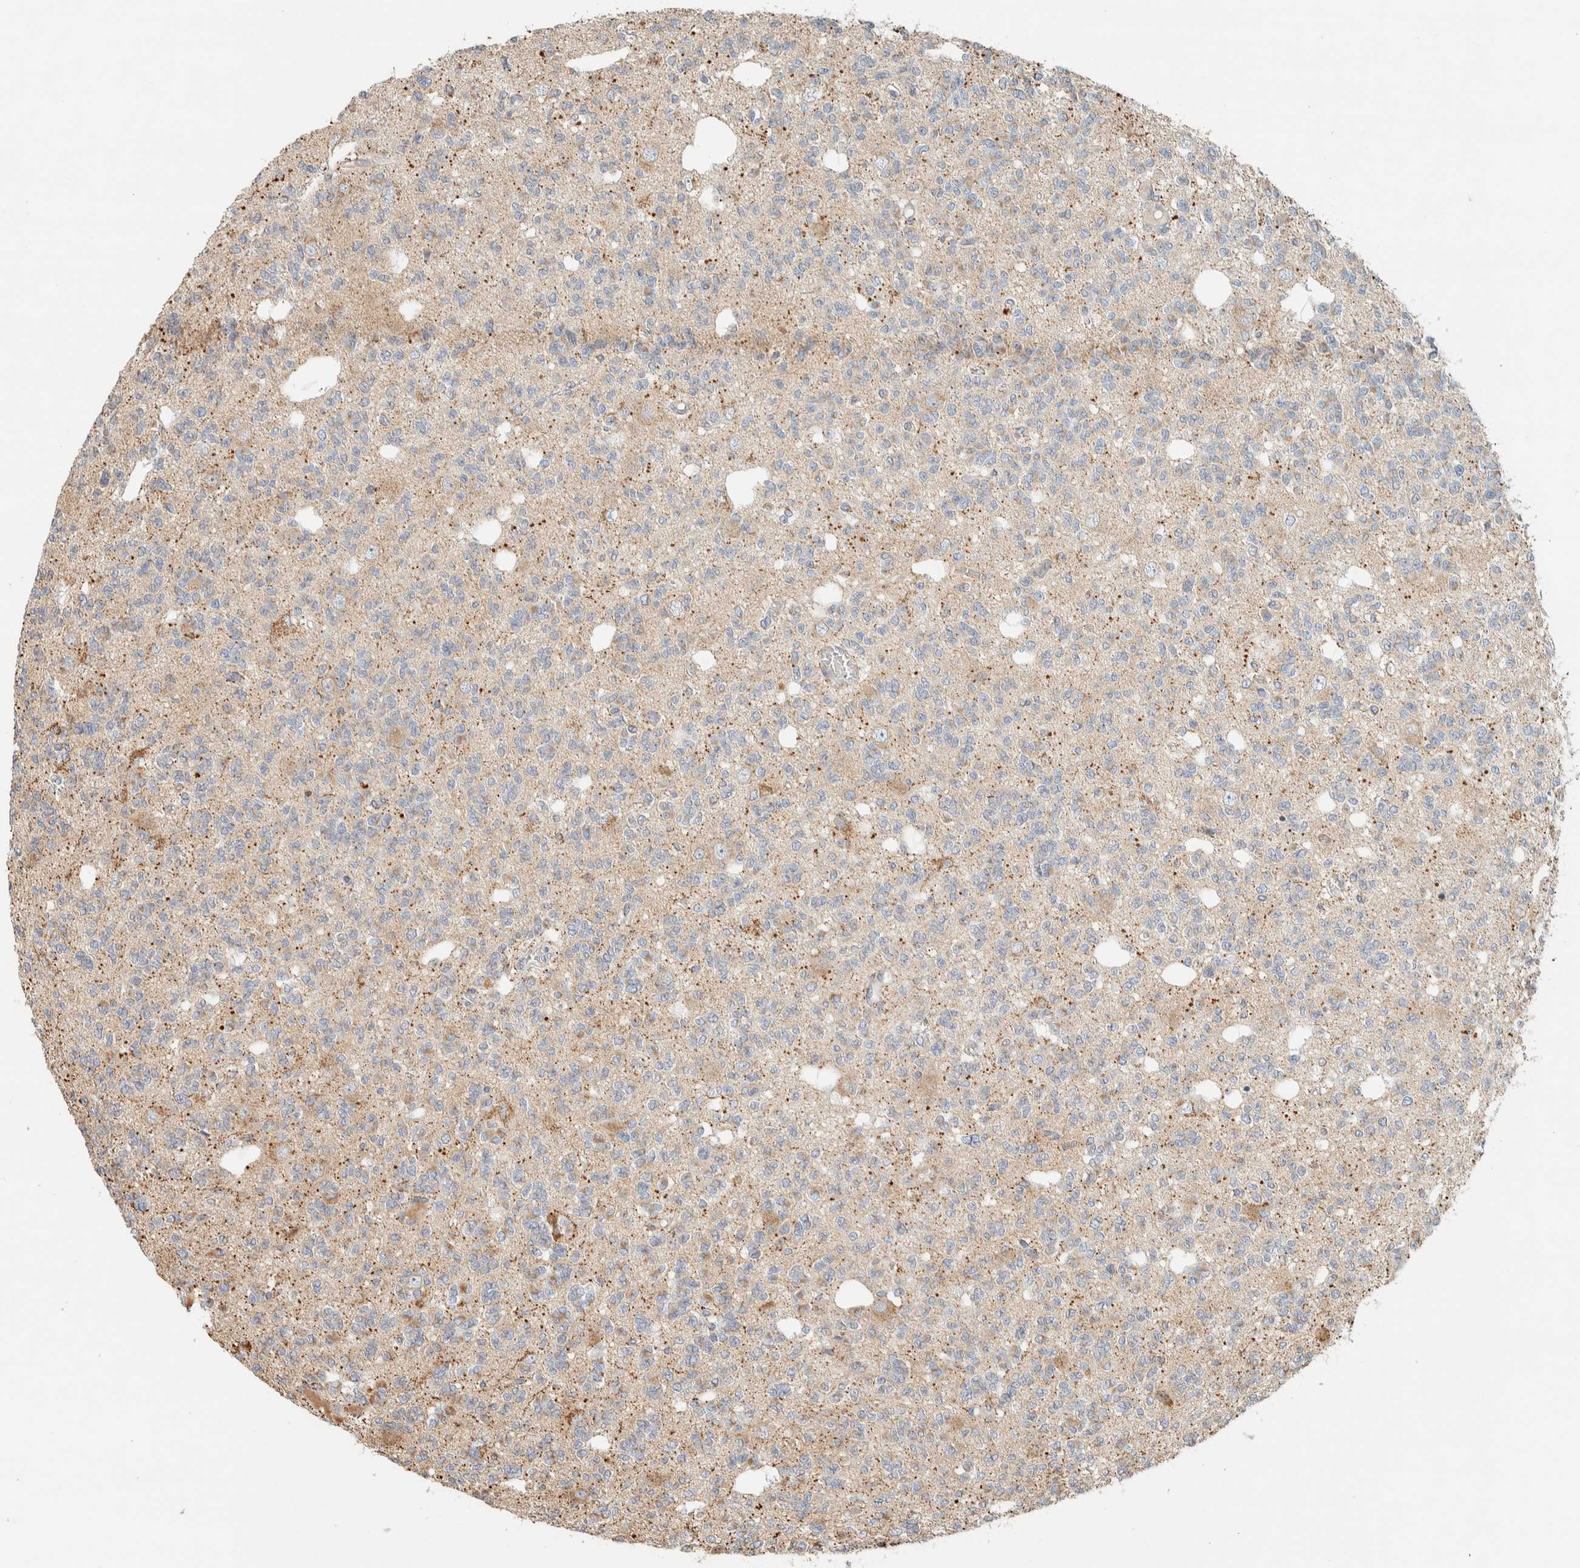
{"staining": {"intensity": "moderate", "quantity": "<25%", "location": "cytoplasmic/membranous"}, "tissue": "glioma", "cell_type": "Tumor cells", "image_type": "cancer", "snomed": [{"axis": "morphology", "description": "Glioma, malignant, Low grade"}, {"axis": "topography", "description": "Brain"}], "caption": "This photomicrograph reveals glioma stained with IHC to label a protein in brown. The cytoplasmic/membranous of tumor cells show moderate positivity for the protein. Nuclei are counter-stained blue.", "gene": "RAB11FIP1", "patient": {"sex": "male", "age": 38}}